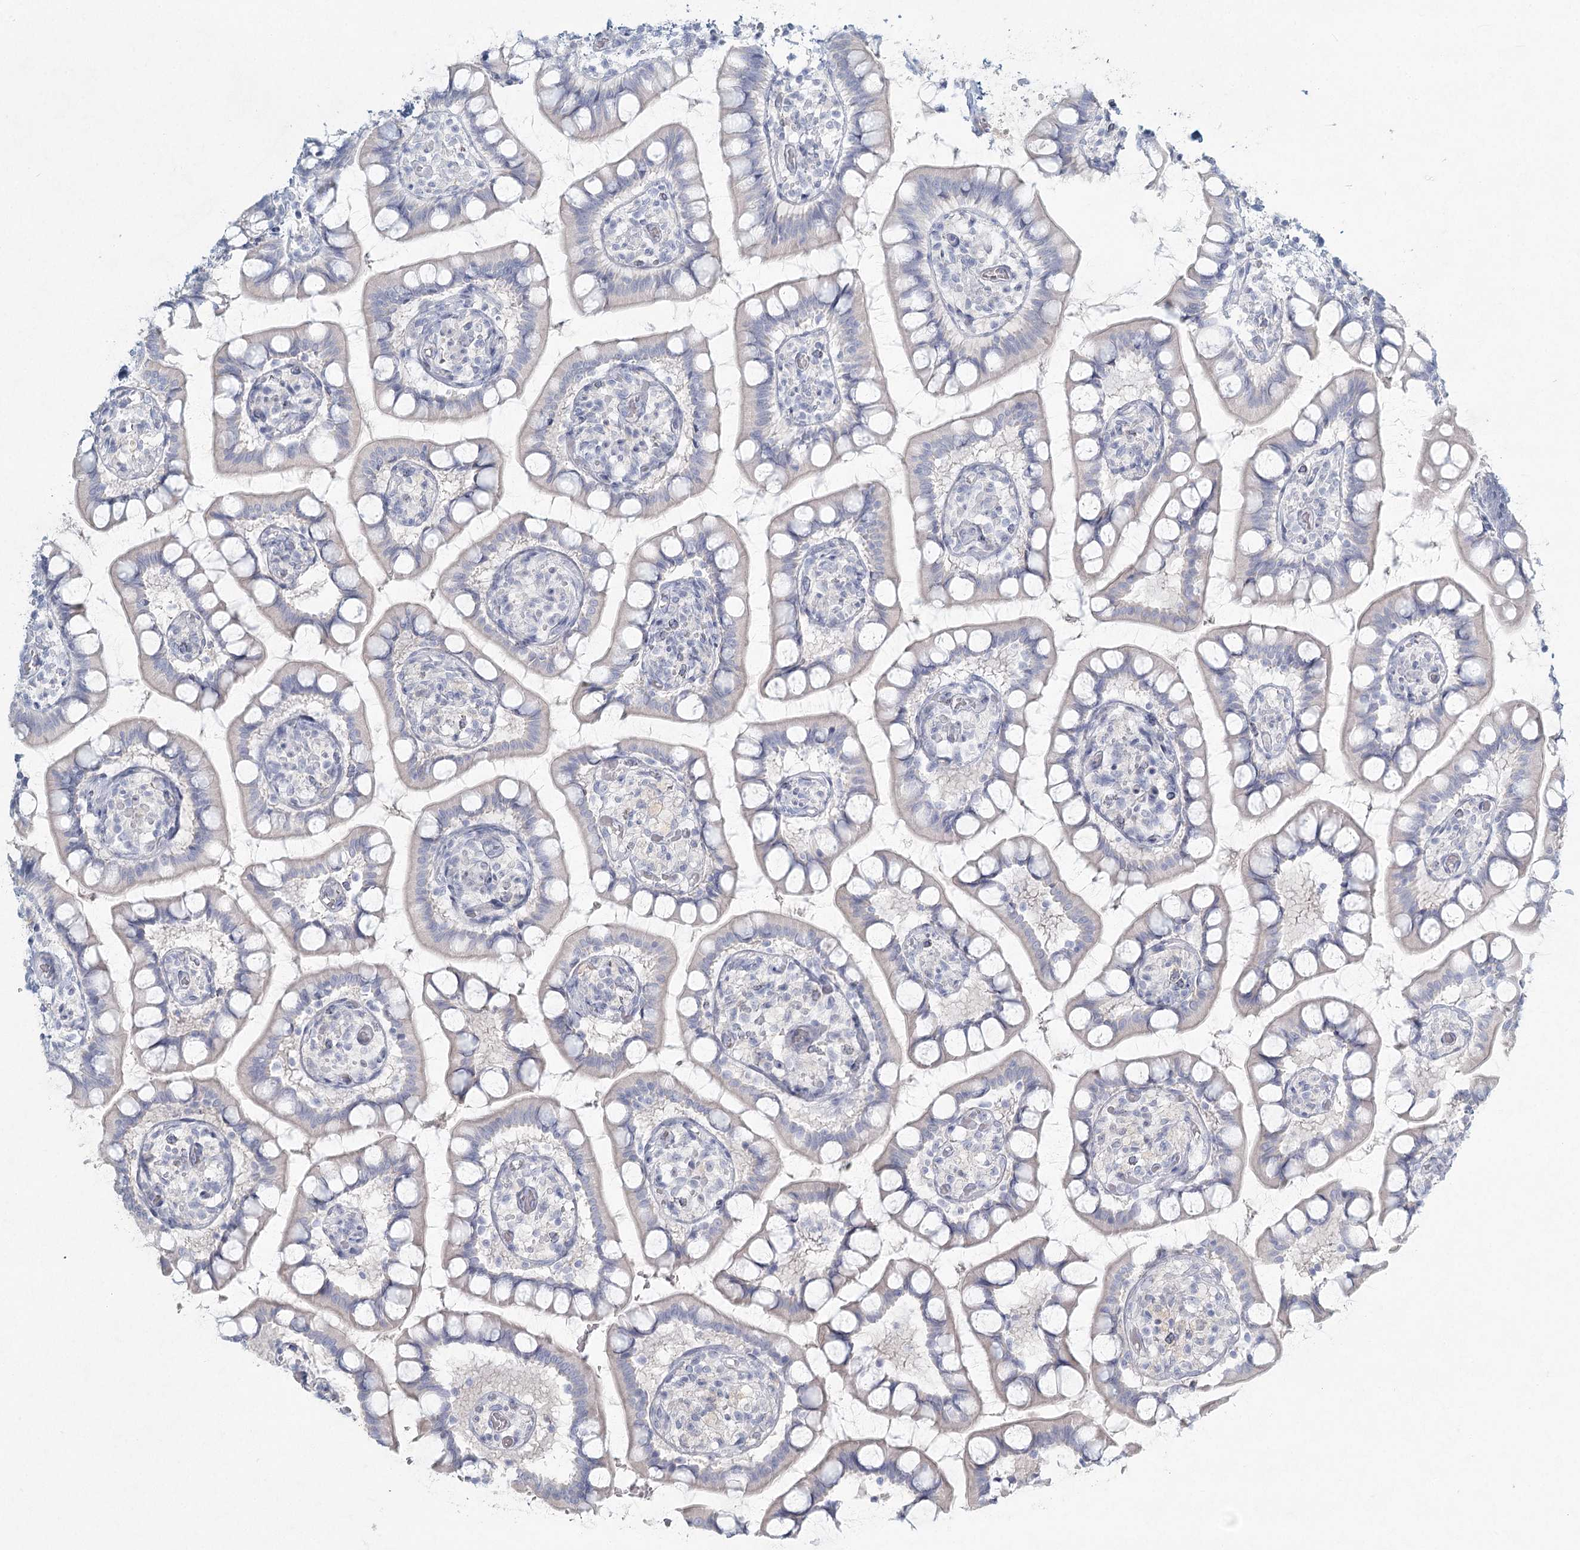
{"staining": {"intensity": "negative", "quantity": "none", "location": "none"}, "tissue": "small intestine", "cell_type": "Glandular cells", "image_type": "normal", "snomed": [{"axis": "morphology", "description": "Normal tissue, NOS"}, {"axis": "topography", "description": "Small intestine"}], "caption": "This is an IHC image of unremarkable human small intestine. There is no staining in glandular cells.", "gene": "LRP2BP", "patient": {"sex": "male", "age": 52}}